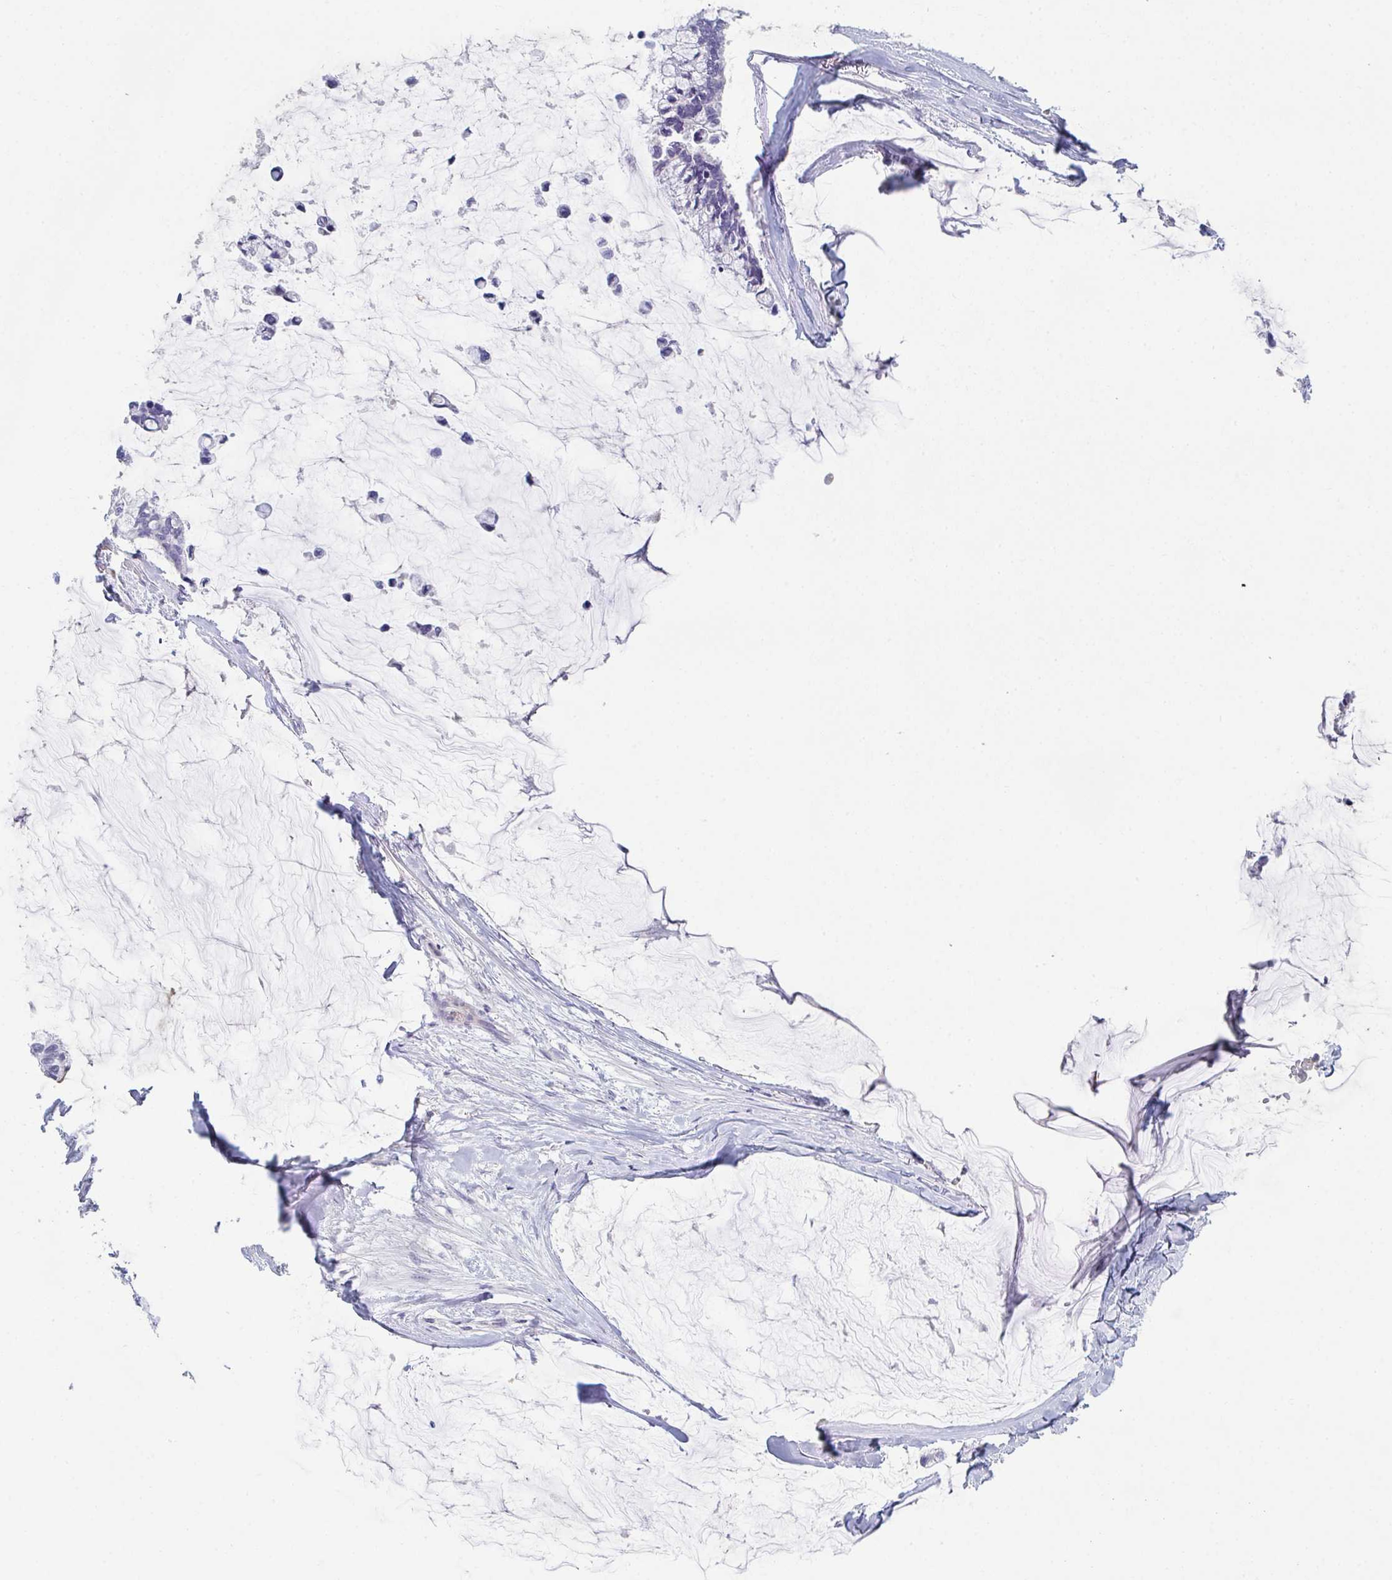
{"staining": {"intensity": "negative", "quantity": "none", "location": "none"}, "tissue": "ovarian cancer", "cell_type": "Tumor cells", "image_type": "cancer", "snomed": [{"axis": "morphology", "description": "Cystadenocarcinoma, mucinous, NOS"}, {"axis": "topography", "description": "Ovary"}], "caption": "Tumor cells show no significant protein expression in mucinous cystadenocarcinoma (ovarian).", "gene": "ADAM21", "patient": {"sex": "female", "age": 39}}